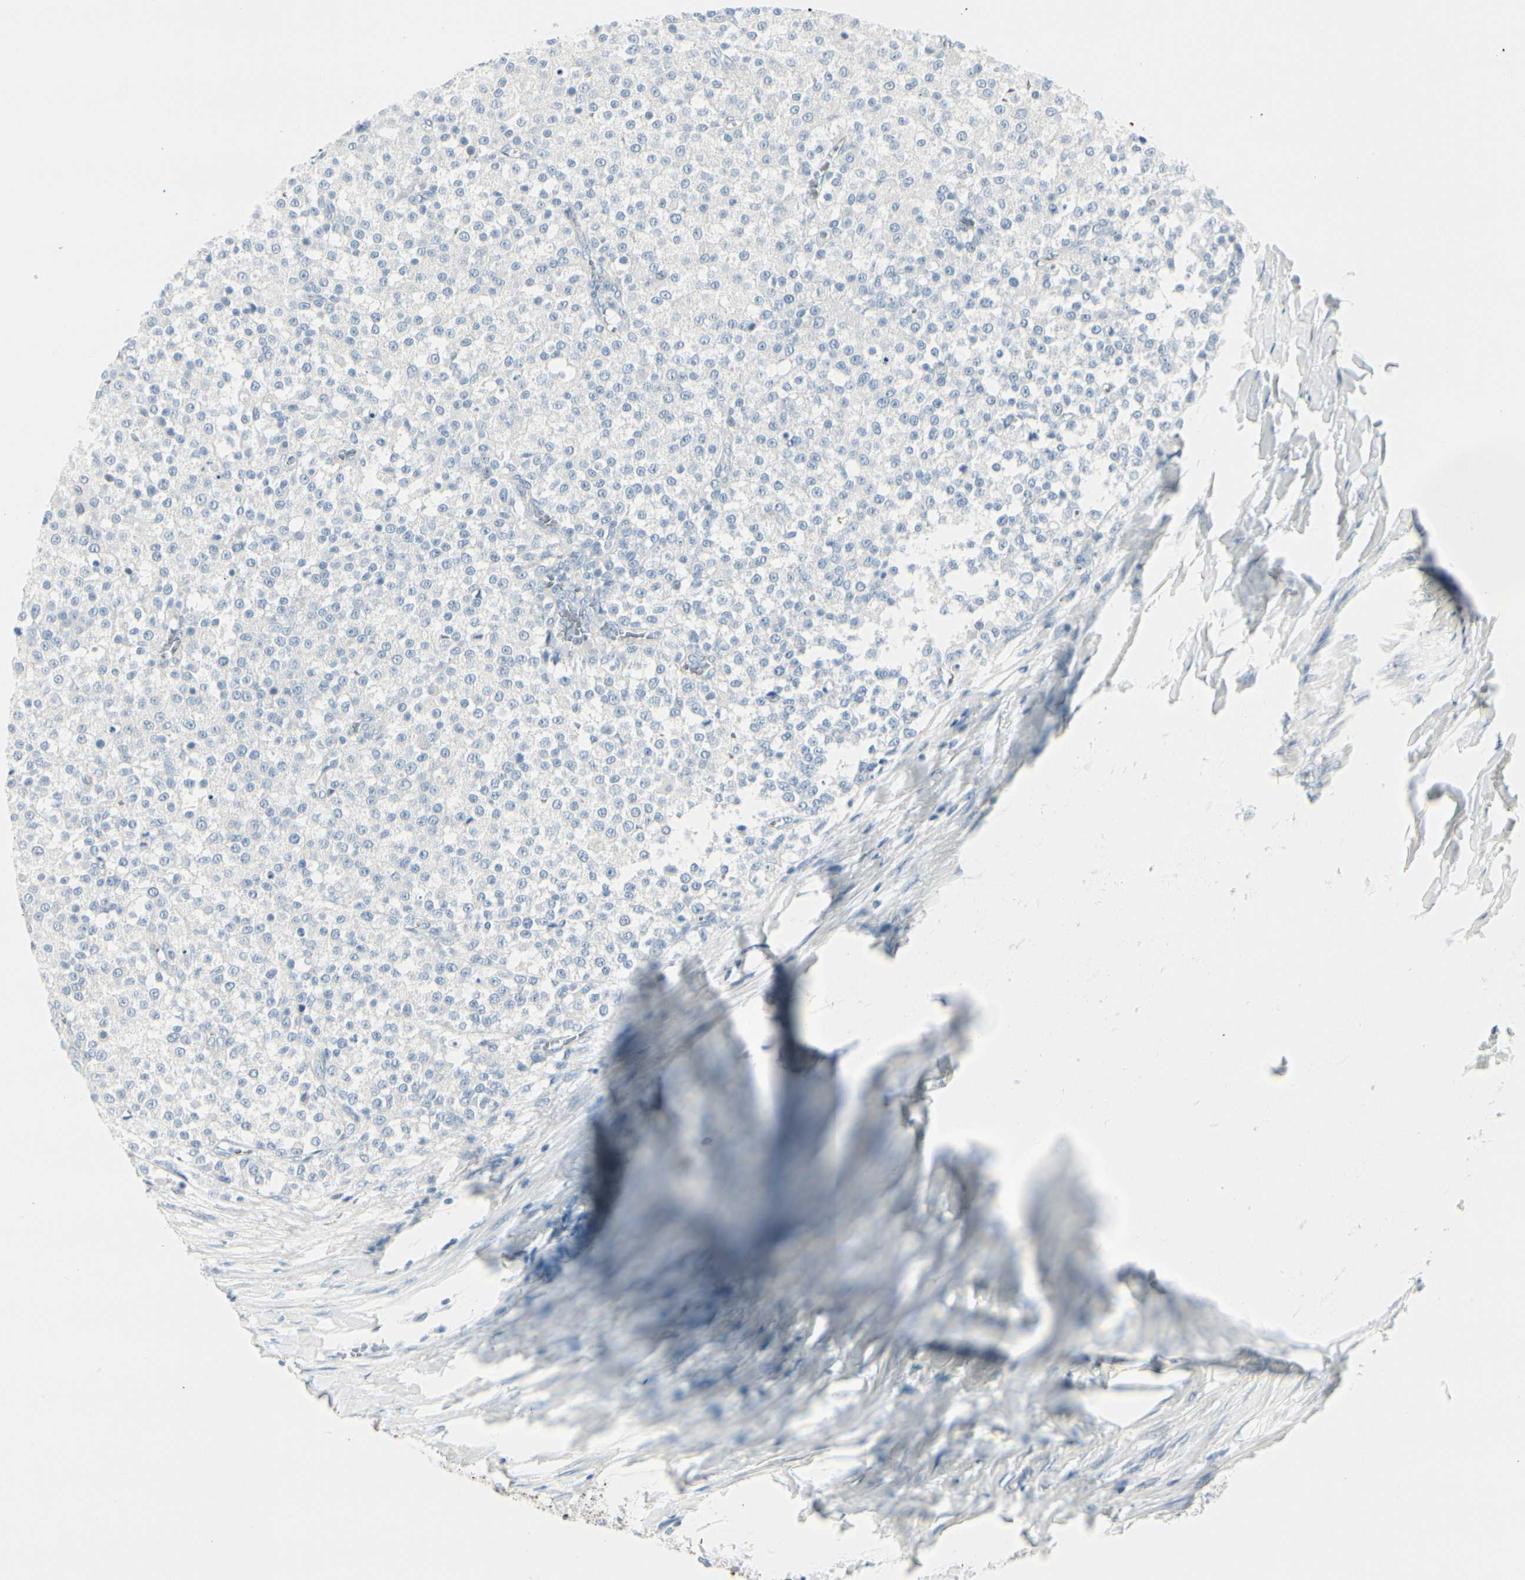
{"staining": {"intensity": "negative", "quantity": "none", "location": "none"}, "tissue": "testis cancer", "cell_type": "Tumor cells", "image_type": "cancer", "snomed": [{"axis": "morphology", "description": "Seminoma, NOS"}, {"axis": "topography", "description": "Testis"}], "caption": "Tumor cells are negative for protein expression in human testis cancer.", "gene": "CDHR5", "patient": {"sex": "male", "age": 59}}